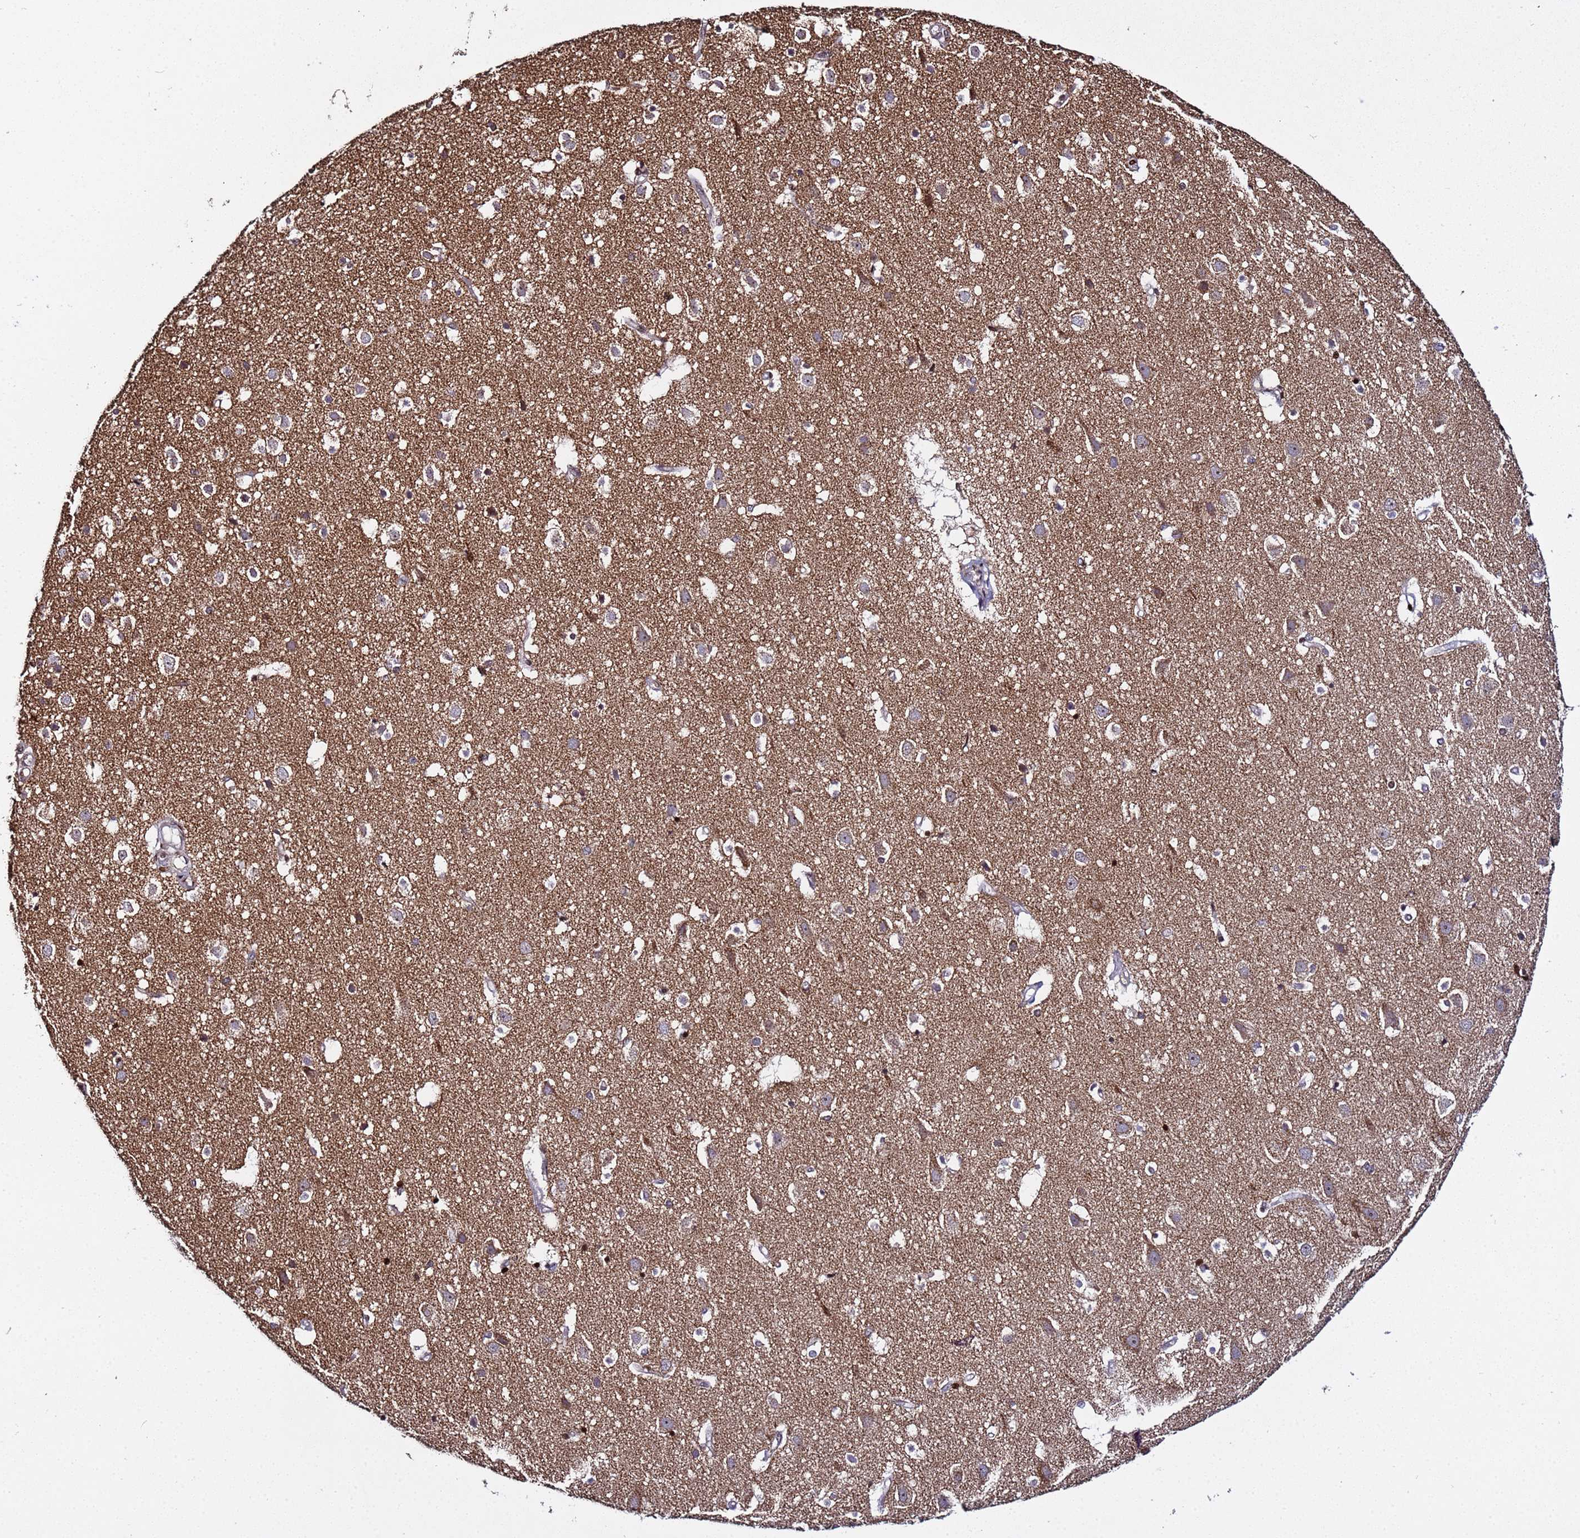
{"staining": {"intensity": "strong", "quantity": "<25%", "location": "nuclear"}, "tissue": "cerebral cortex", "cell_type": "Endothelial cells", "image_type": "normal", "snomed": [{"axis": "morphology", "description": "Normal tissue, NOS"}, {"axis": "topography", "description": "Cerebral cortex"}], "caption": "Immunohistochemistry (IHC) (DAB (3,3'-diaminobenzidine)) staining of benign human cerebral cortex shows strong nuclear protein staining in approximately <25% of endothelial cells. Nuclei are stained in blue.", "gene": "WNK4", "patient": {"sex": "male", "age": 54}}